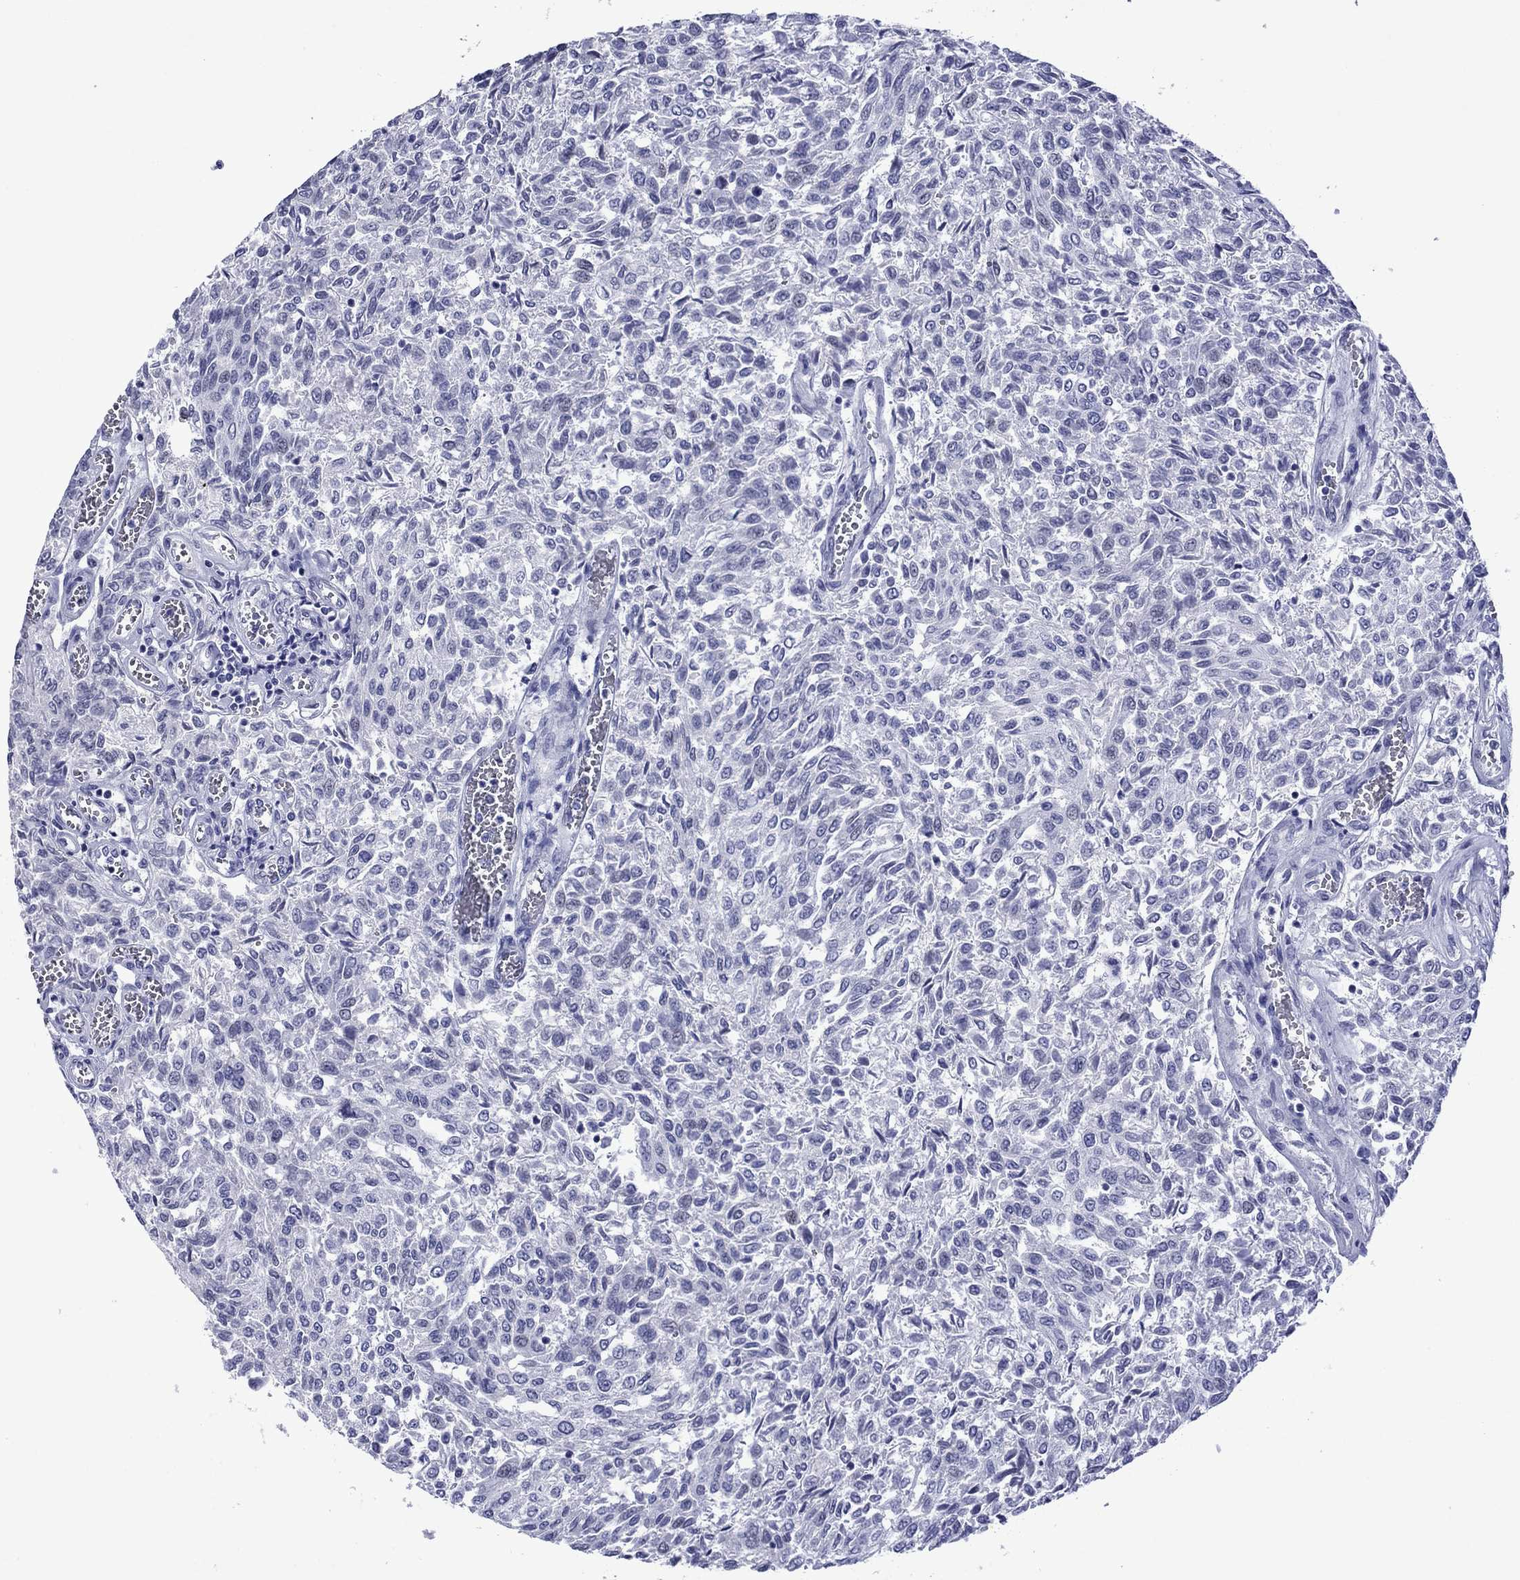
{"staining": {"intensity": "negative", "quantity": "none", "location": "none"}, "tissue": "urothelial cancer", "cell_type": "Tumor cells", "image_type": "cancer", "snomed": [{"axis": "morphology", "description": "Urothelial carcinoma, Low grade"}, {"axis": "topography", "description": "Urinary bladder"}], "caption": "This image is of urothelial cancer stained with immunohistochemistry (IHC) to label a protein in brown with the nuclei are counter-stained blue. There is no staining in tumor cells.", "gene": "PIWIL1", "patient": {"sex": "male", "age": 78}}